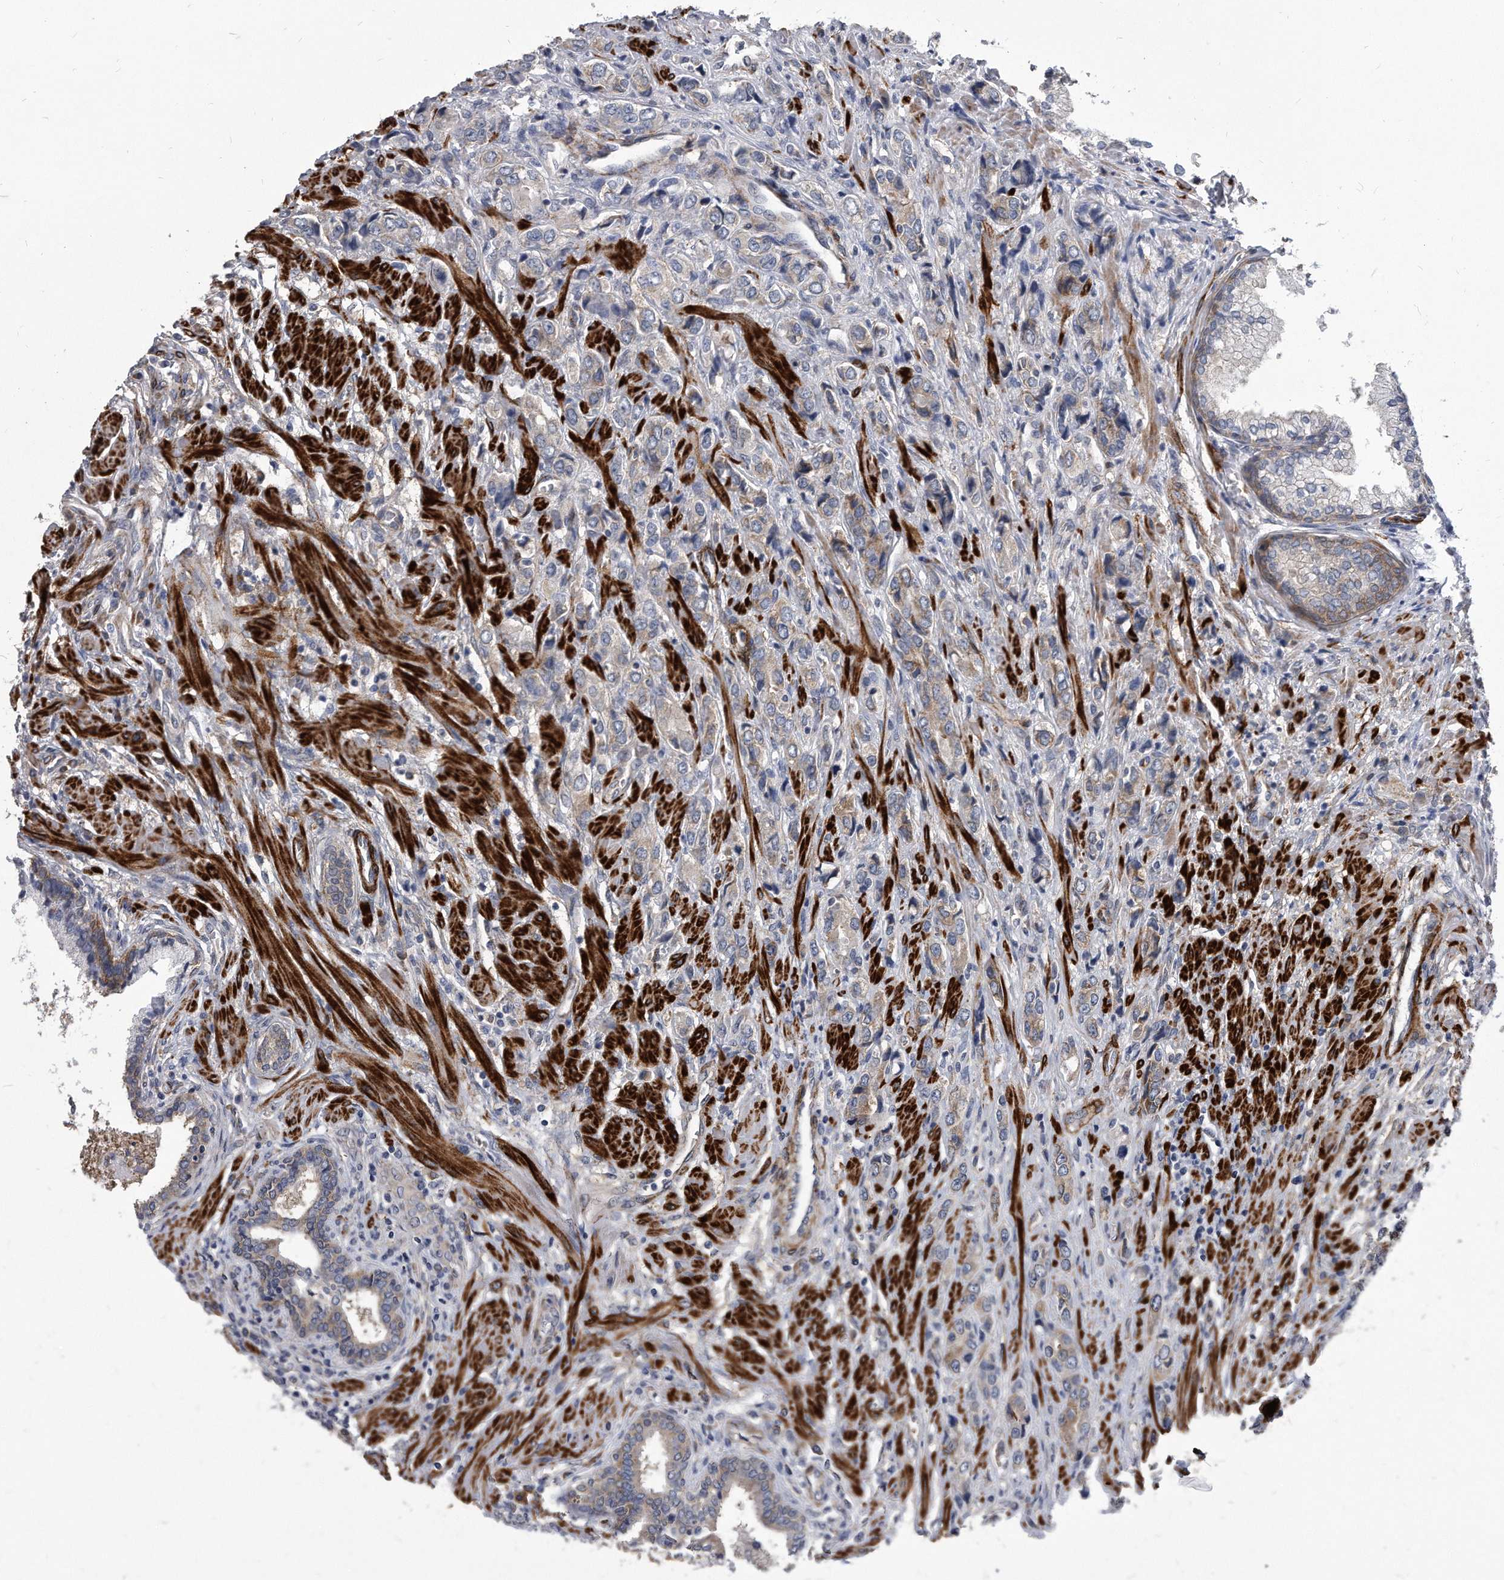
{"staining": {"intensity": "moderate", "quantity": "25%-75%", "location": "cytoplasmic/membranous"}, "tissue": "prostate cancer", "cell_type": "Tumor cells", "image_type": "cancer", "snomed": [{"axis": "morphology", "description": "Adenocarcinoma, High grade"}, {"axis": "topography", "description": "Prostate"}], "caption": "IHC histopathology image of neoplastic tissue: human prostate high-grade adenocarcinoma stained using immunohistochemistry shows medium levels of moderate protein expression localized specifically in the cytoplasmic/membranous of tumor cells, appearing as a cytoplasmic/membranous brown color.", "gene": "EIF2B4", "patient": {"sex": "male", "age": 61}}